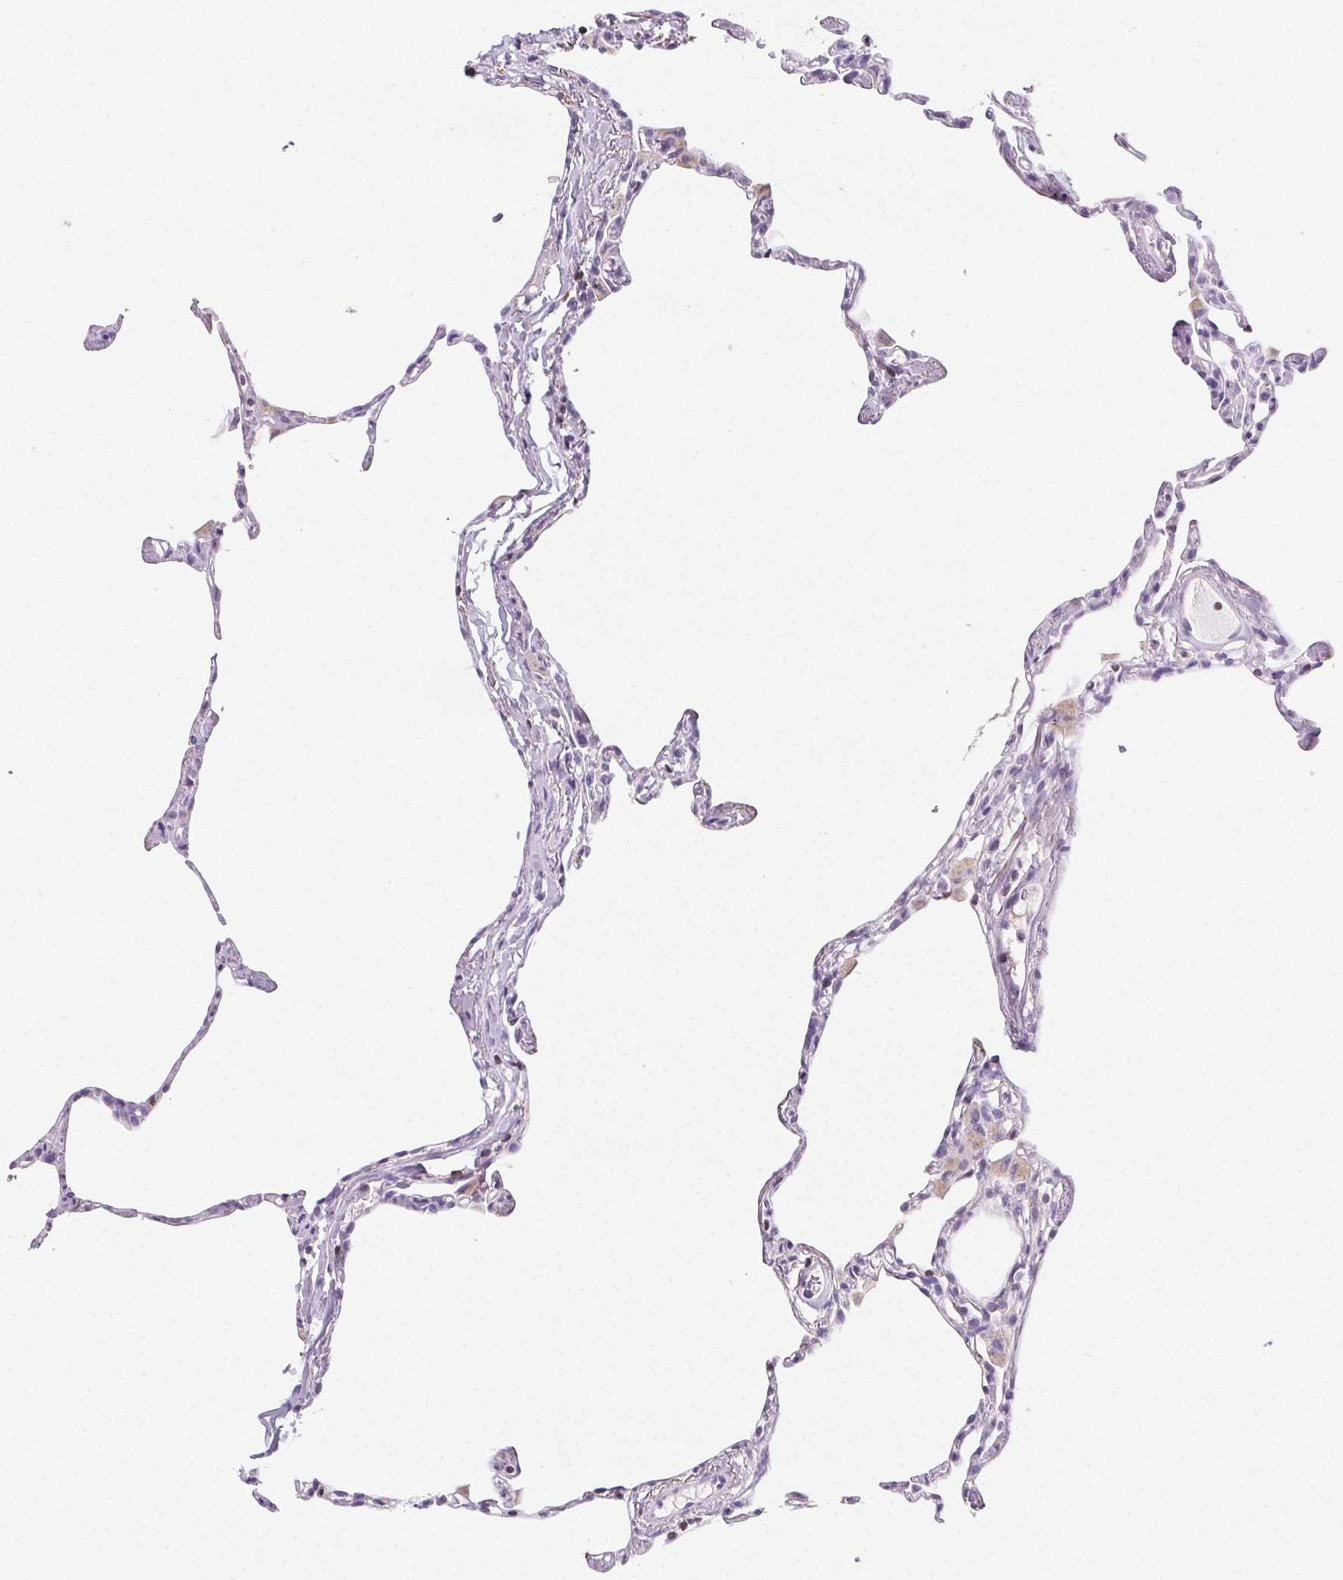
{"staining": {"intensity": "negative", "quantity": "none", "location": "none"}, "tissue": "lung", "cell_type": "Alveolar cells", "image_type": "normal", "snomed": [{"axis": "morphology", "description": "Normal tissue, NOS"}, {"axis": "topography", "description": "Lung"}], "caption": "Lung stained for a protein using IHC shows no positivity alveolar cells.", "gene": "BEND2", "patient": {"sex": "male", "age": 65}}